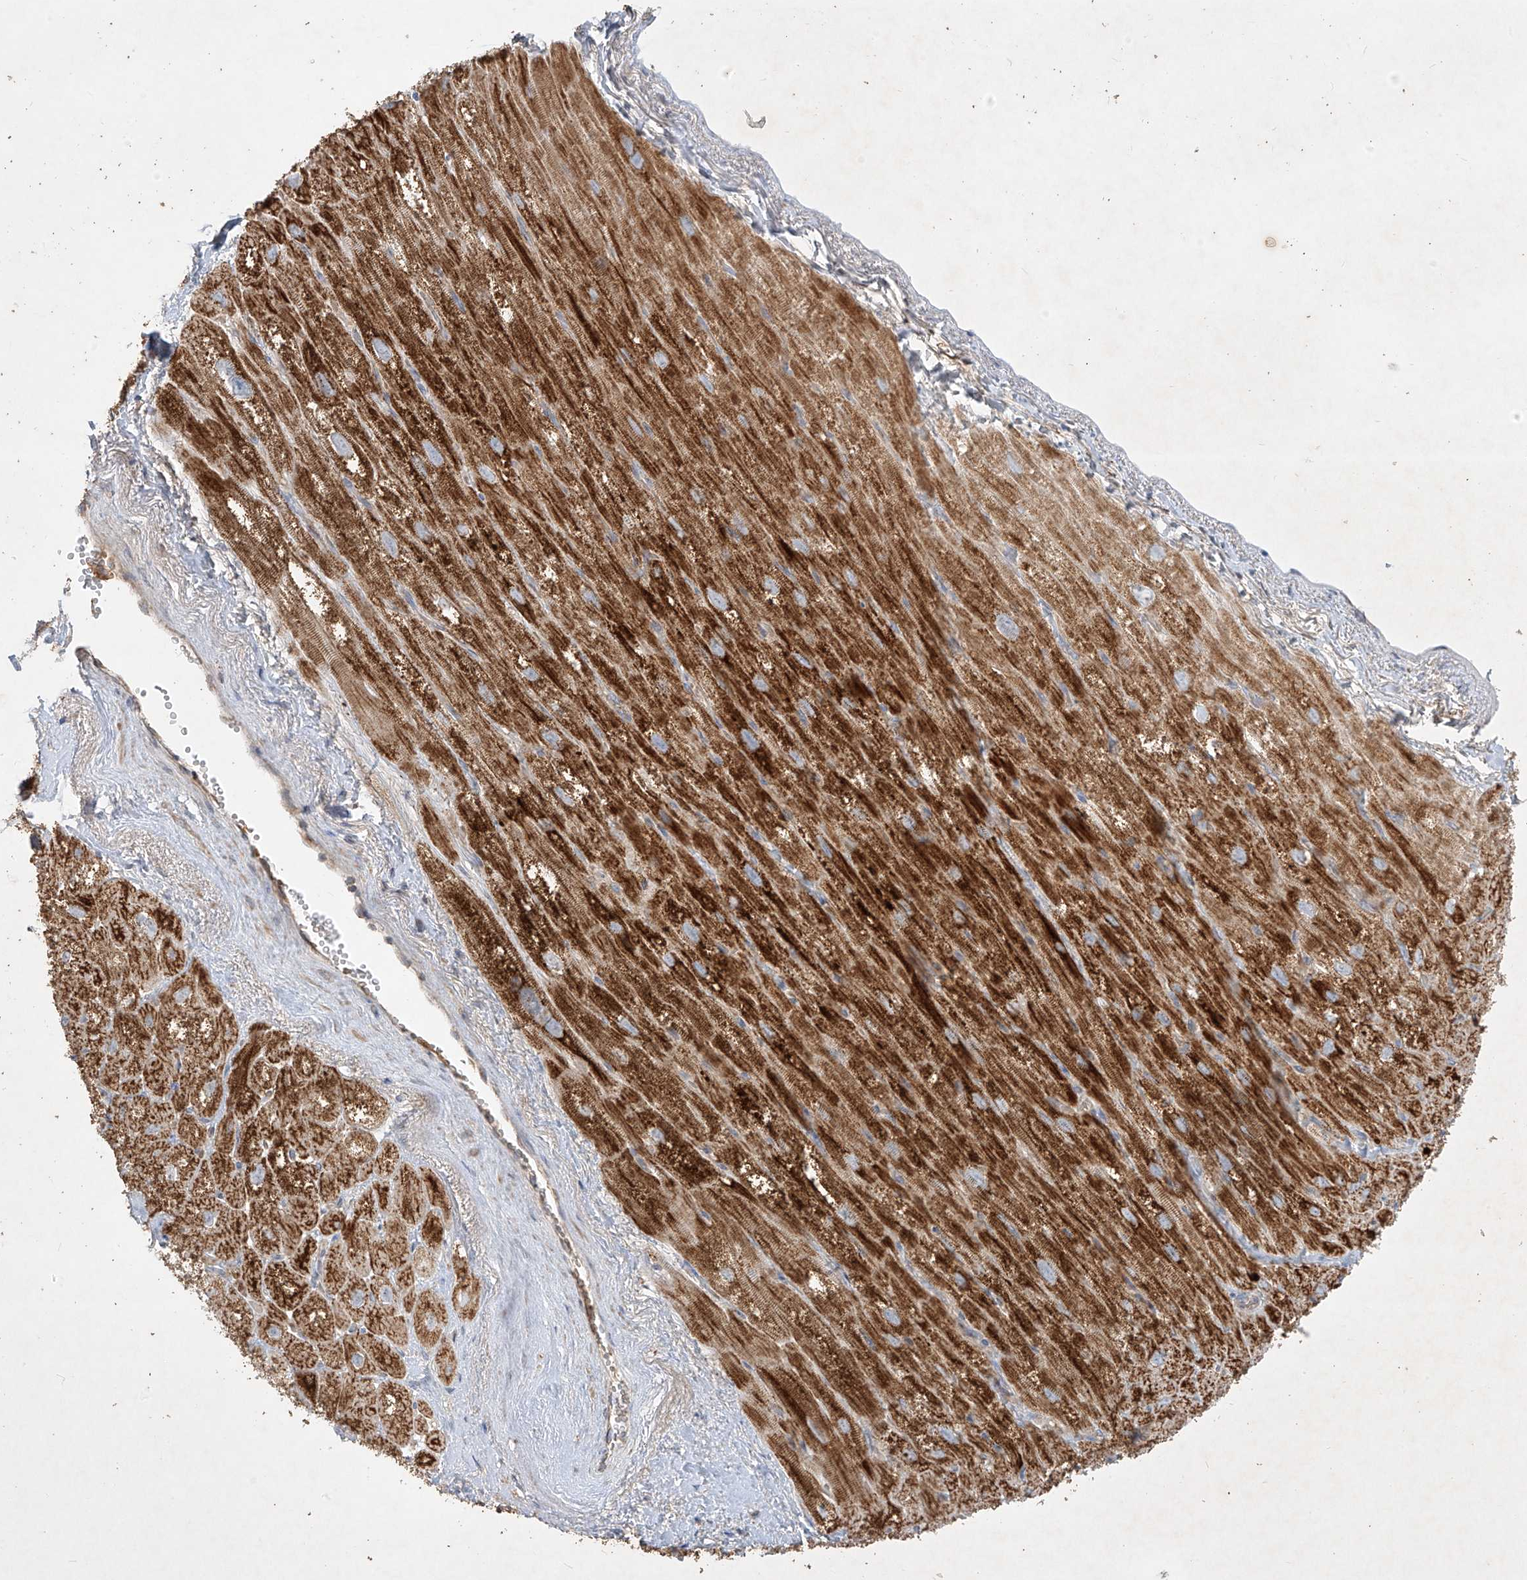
{"staining": {"intensity": "strong", "quantity": ">75%", "location": "cytoplasmic/membranous"}, "tissue": "heart muscle", "cell_type": "Cardiomyocytes", "image_type": "normal", "snomed": [{"axis": "morphology", "description": "Normal tissue, NOS"}, {"axis": "topography", "description": "Heart"}], "caption": "Protein expression analysis of unremarkable human heart muscle reveals strong cytoplasmic/membranous staining in approximately >75% of cardiomyocytes.", "gene": "KPNA7", "patient": {"sex": "male", "age": 50}}